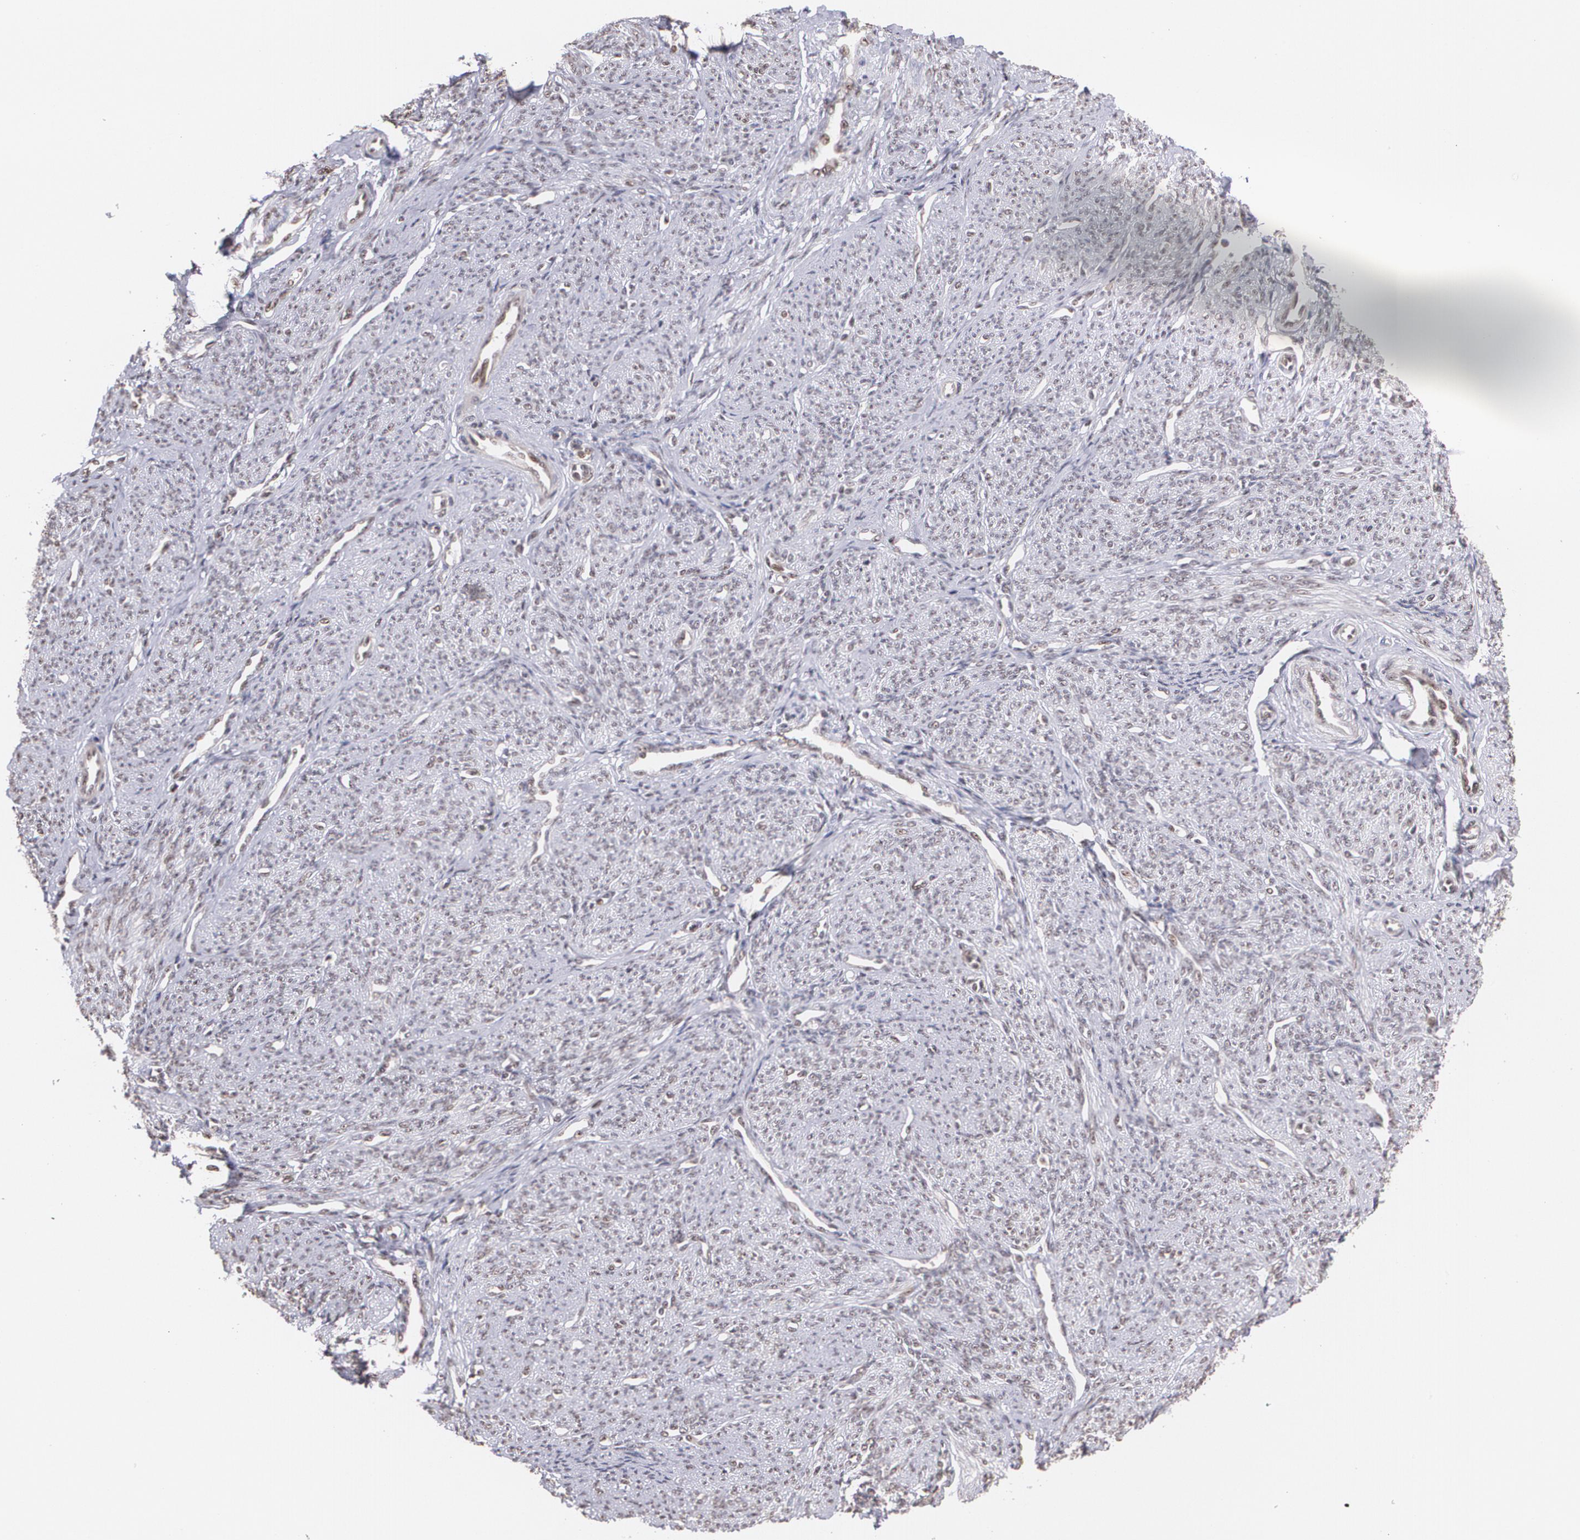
{"staining": {"intensity": "weak", "quantity": ">75%", "location": "nuclear"}, "tissue": "smooth muscle", "cell_type": "Smooth muscle cells", "image_type": "normal", "snomed": [{"axis": "morphology", "description": "Normal tissue, NOS"}, {"axis": "topography", "description": "Cervix"}, {"axis": "topography", "description": "Endometrium"}], "caption": "High-magnification brightfield microscopy of unremarkable smooth muscle stained with DAB (3,3'-diaminobenzidine) (brown) and counterstained with hematoxylin (blue). smooth muscle cells exhibit weak nuclear expression is present in about>75% of cells.", "gene": "C6orf15", "patient": {"sex": "female", "age": 65}}